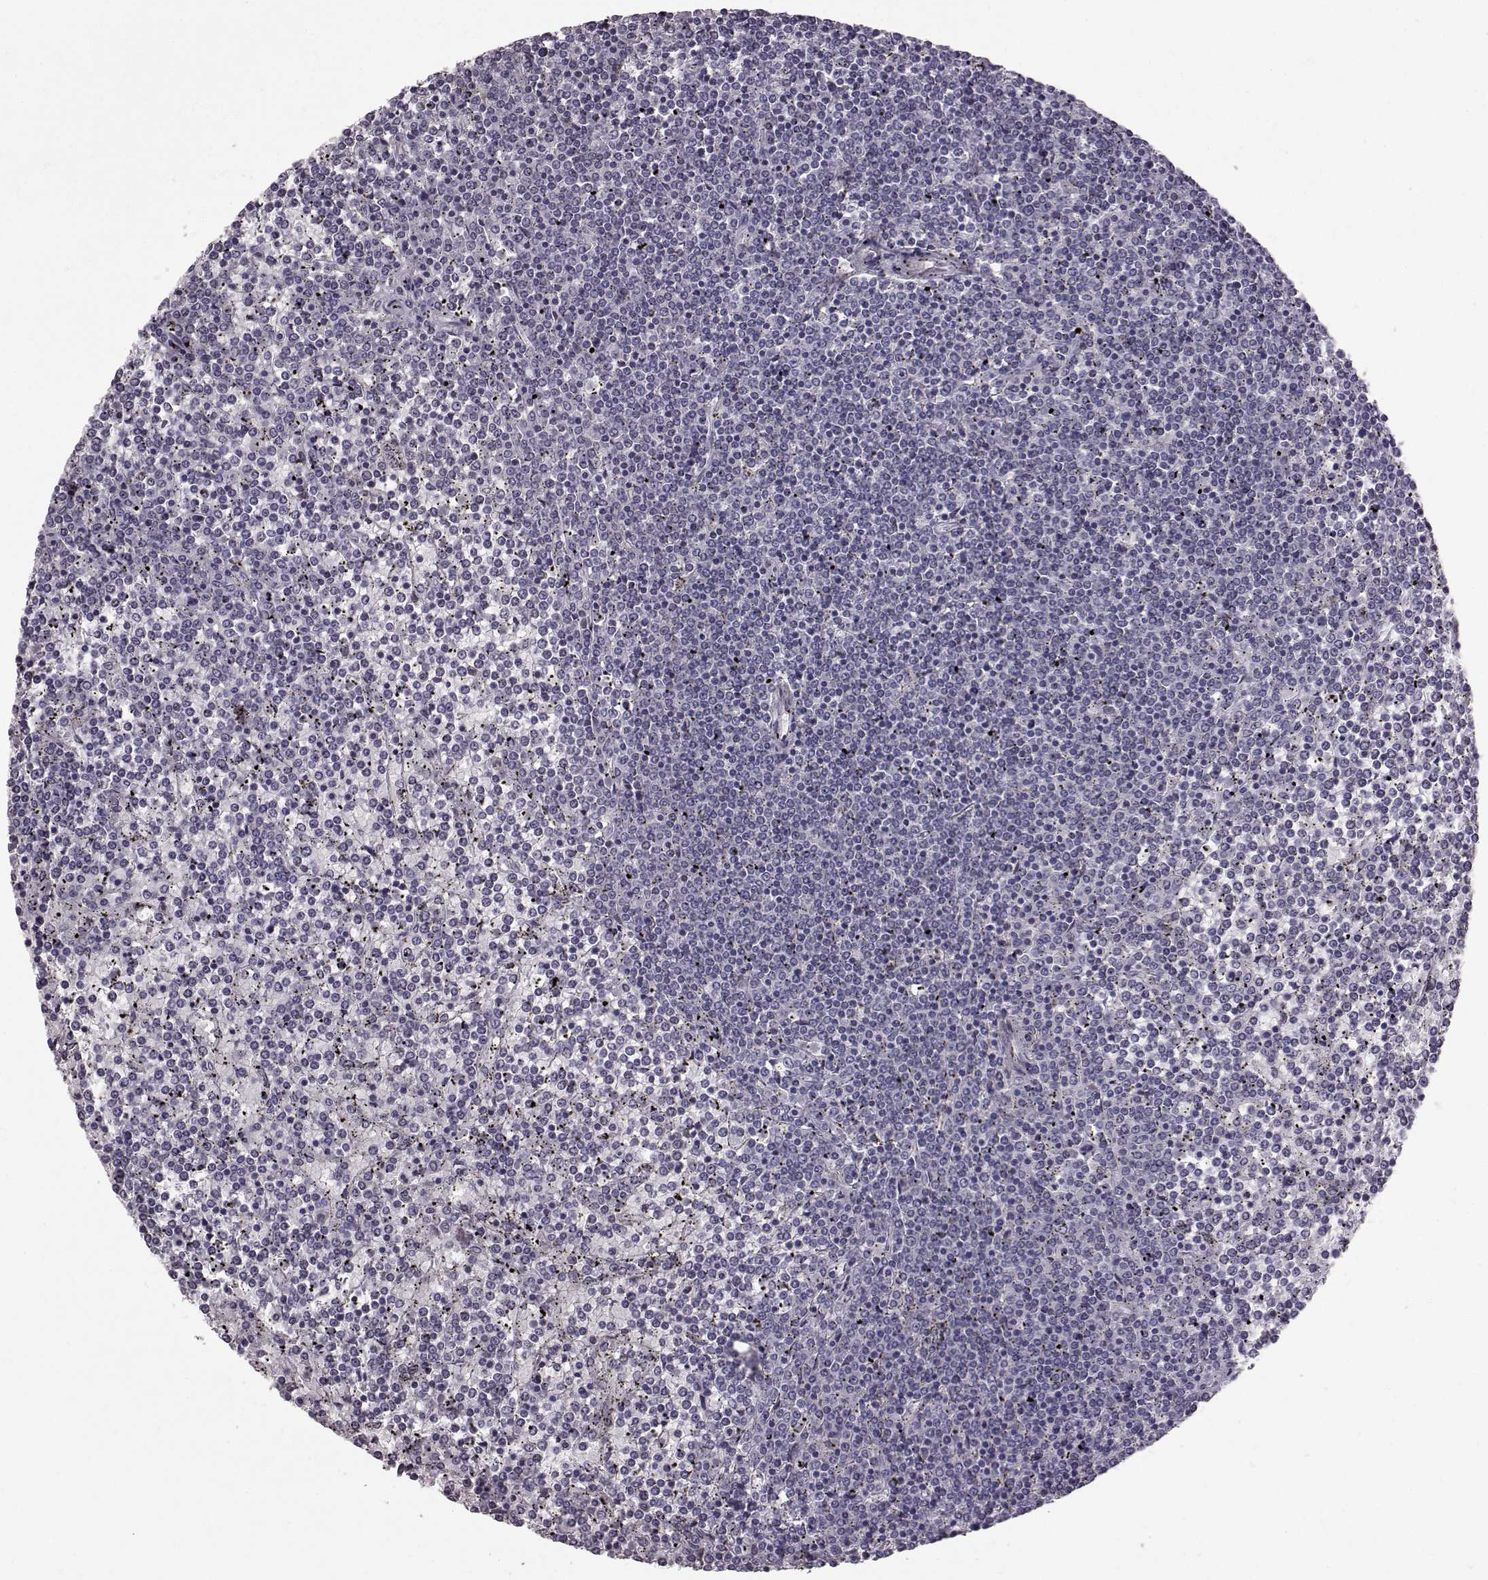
{"staining": {"intensity": "negative", "quantity": "none", "location": "none"}, "tissue": "lymphoma", "cell_type": "Tumor cells", "image_type": "cancer", "snomed": [{"axis": "morphology", "description": "Malignant lymphoma, non-Hodgkin's type, Low grade"}, {"axis": "topography", "description": "Spleen"}], "caption": "Tumor cells are negative for brown protein staining in low-grade malignant lymphoma, non-Hodgkin's type.", "gene": "TCHHL1", "patient": {"sex": "female", "age": 19}}